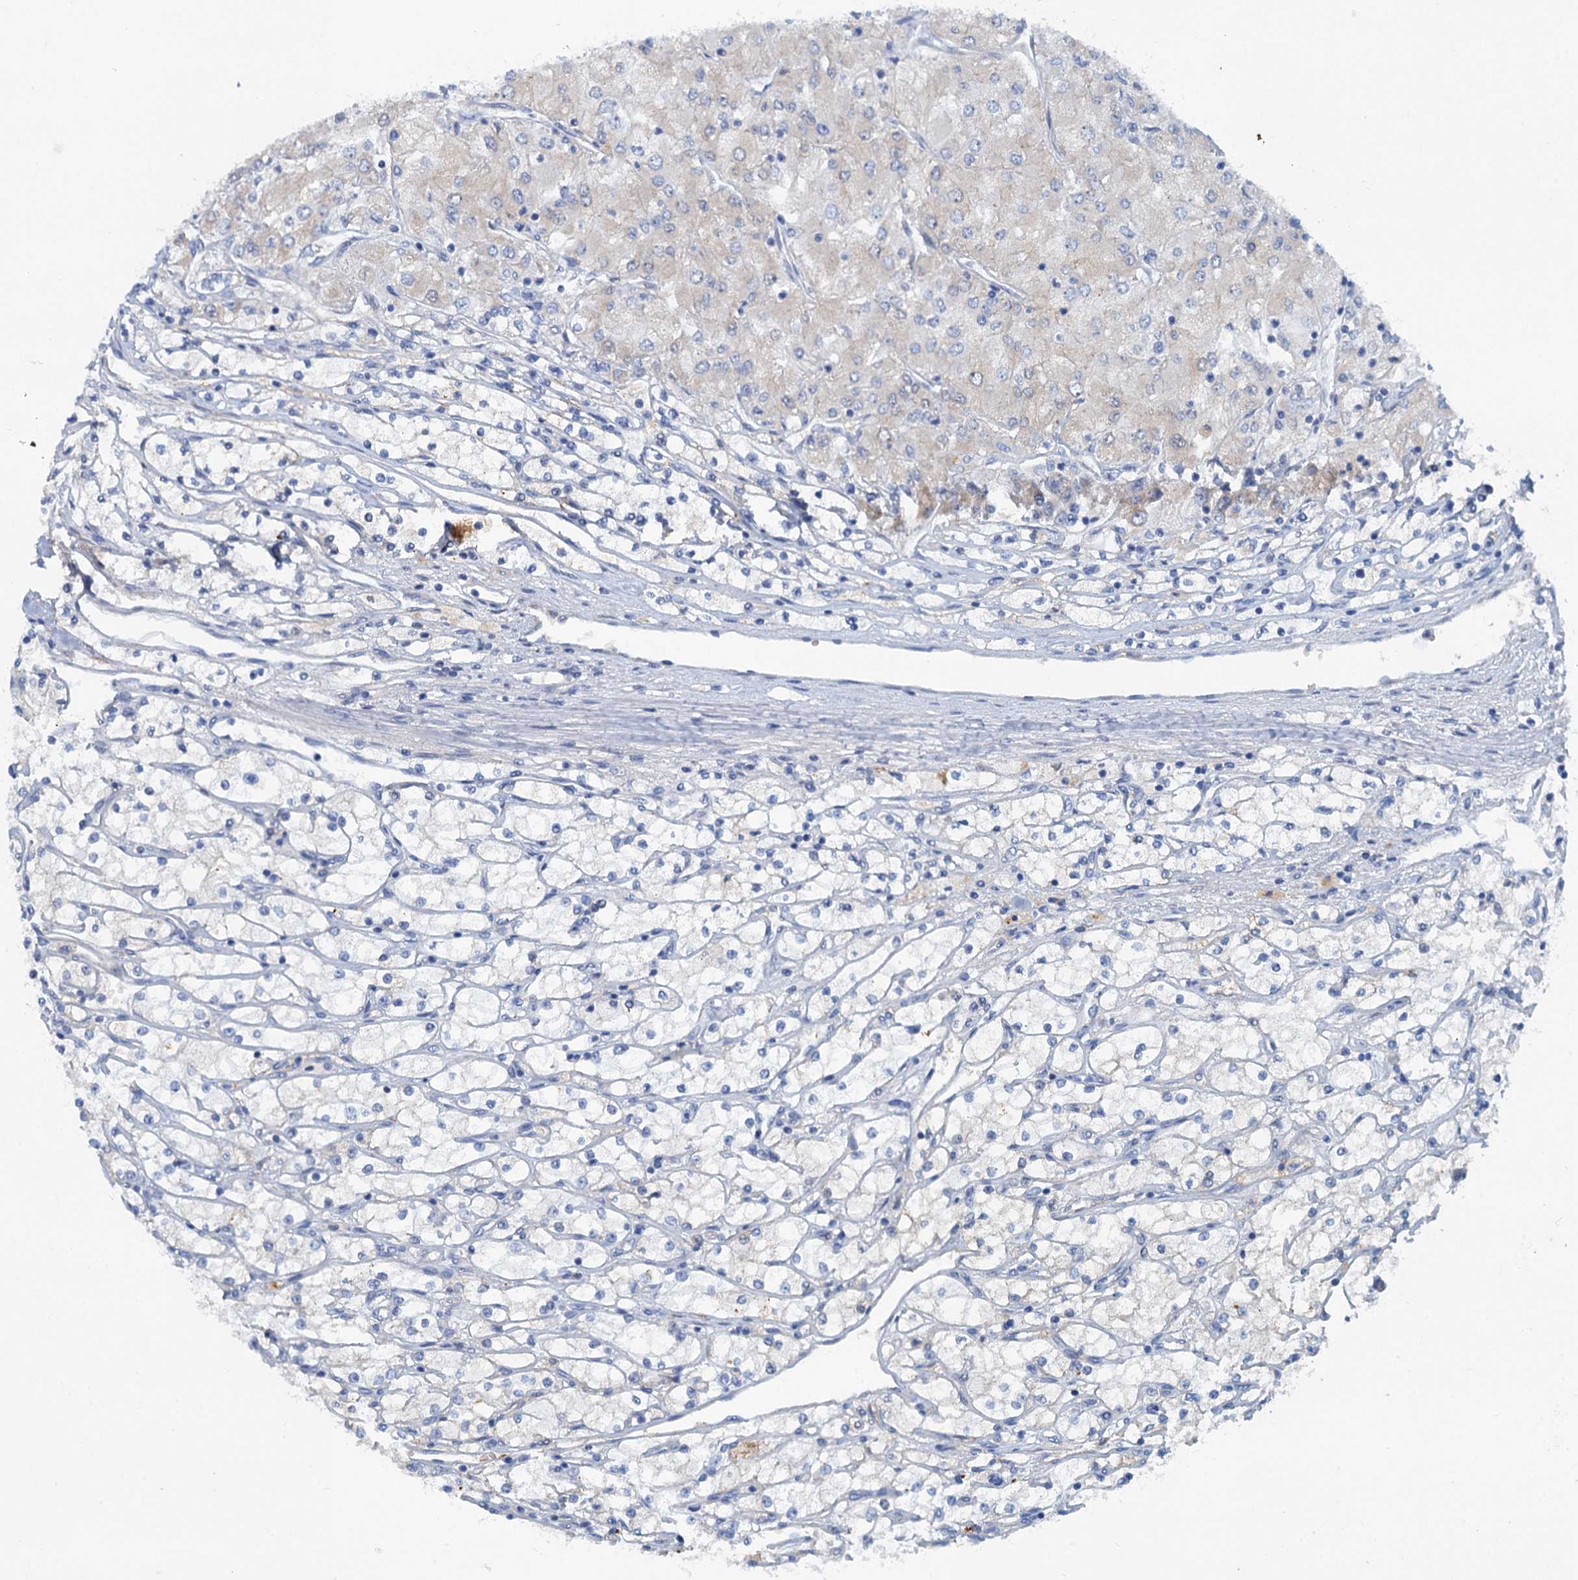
{"staining": {"intensity": "negative", "quantity": "none", "location": "none"}, "tissue": "renal cancer", "cell_type": "Tumor cells", "image_type": "cancer", "snomed": [{"axis": "morphology", "description": "Adenocarcinoma, NOS"}, {"axis": "topography", "description": "Kidney"}], "caption": "IHC micrograph of renal adenocarcinoma stained for a protein (brown), which reveals no positivity in tumor cells.", "gene": "MYADML2", "patient": {"sex": "male", "age": 80}}